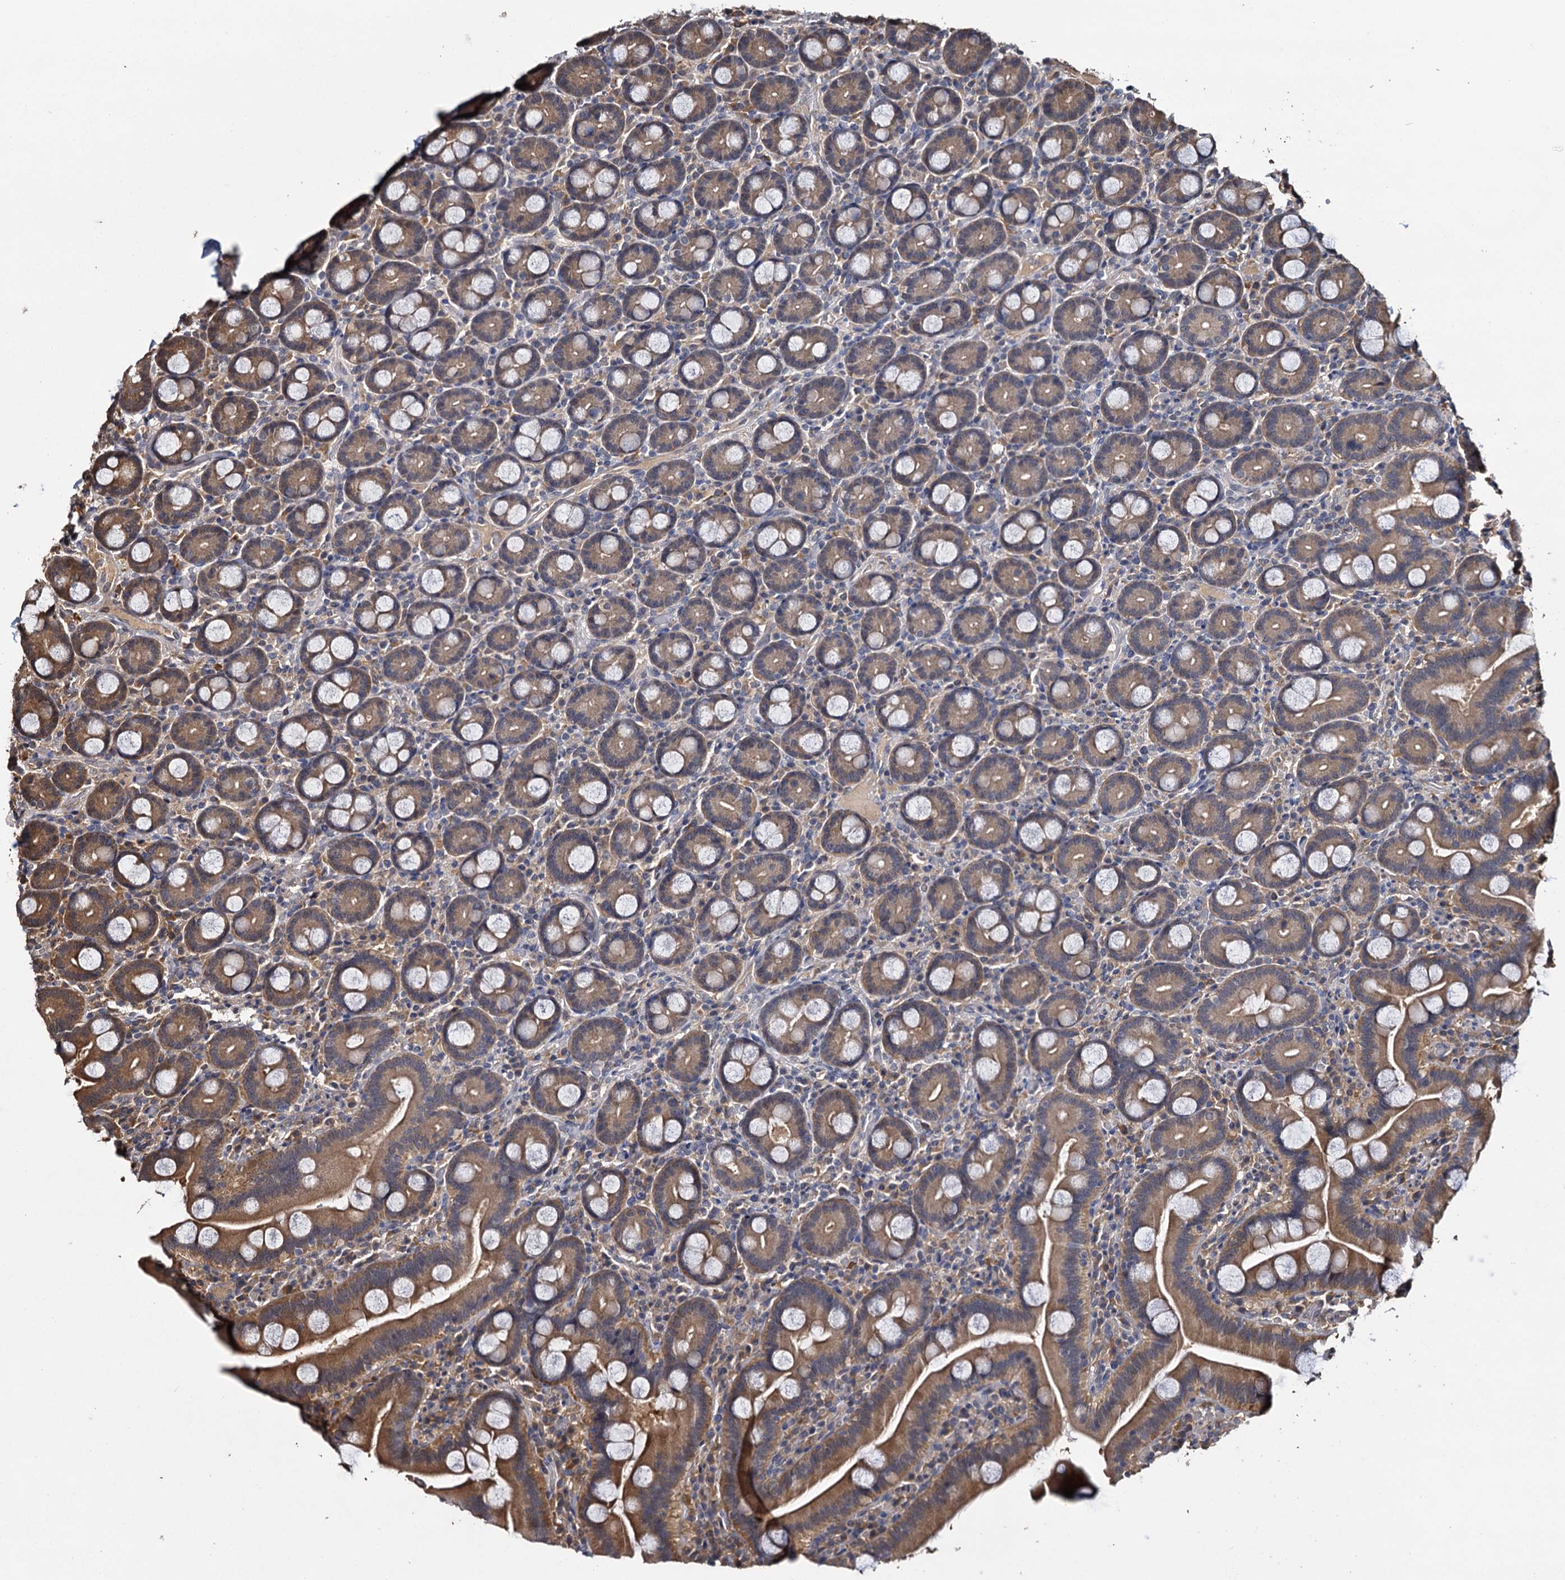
{"staining": {"intensity": "moderate", "quantity": "25%-75%", "location": "cytoplasmic/membranous"}, "tissue": "duodenum", "cell_type": "Glandular cells", "image_type": "normal", "snomed": [{"axis": "morphology", "description": "Normal tissue, NOS"}, {"axis": "topography", "description": "Duodenum"}], "caption": "A brown stain highlights moderate cytoplasmic/membranous positivity of a protein in glandular cells of normal duodenum.", "gene": "SLC46A3", "patient": {"sex": "male", "age": 55}}